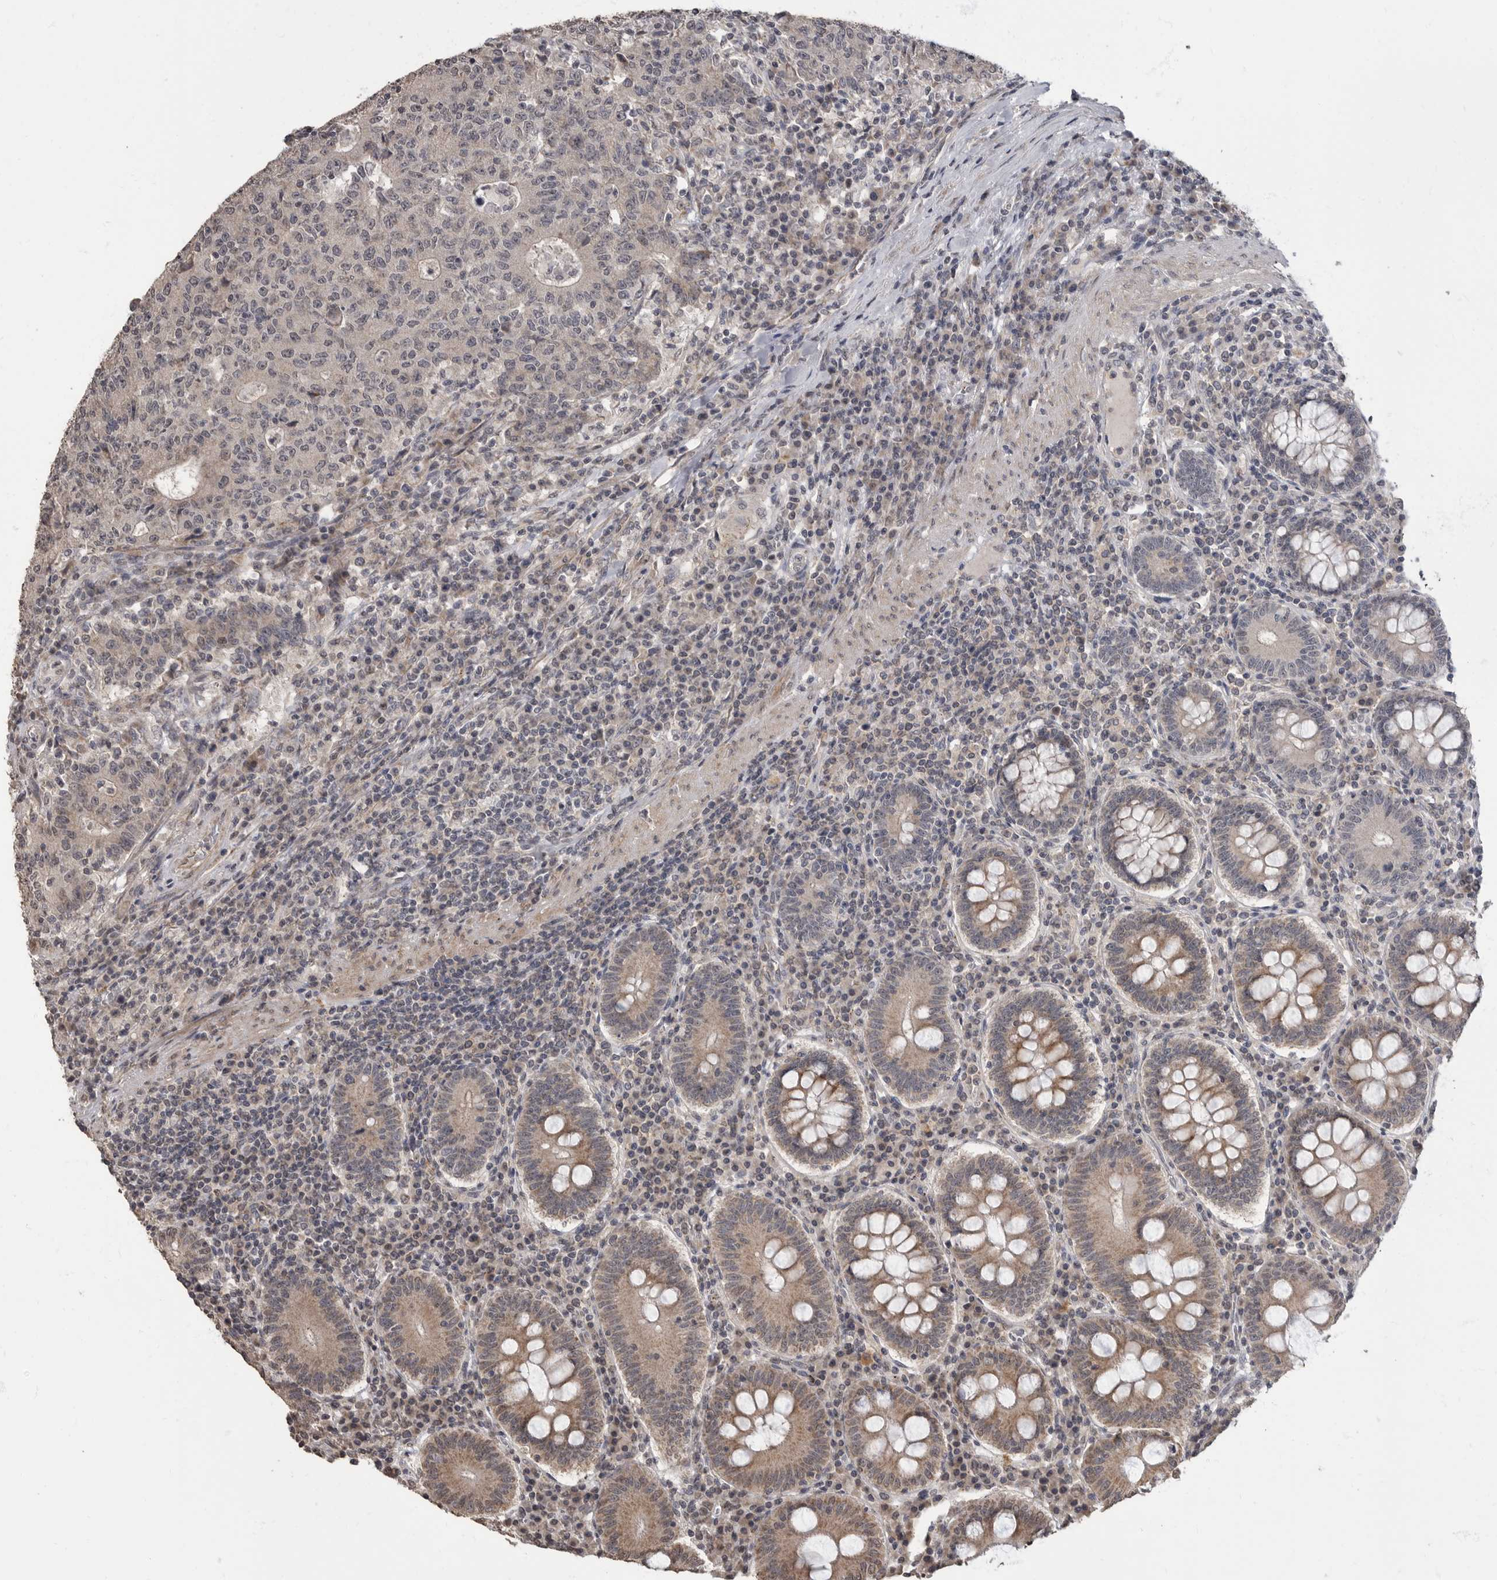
{"staining": {"intensity": "negative", "quantity": "none", "location": "none"}, "tissue": "colorectal cancer", "cell_type": "Tumor cells", "image_type": "cancer", "snomed": [{"axis": "morphology", "description": "Adenocarcinoma, NOS"}, {"axis": "topography", "description": "Colon"}], "caption": "The image exhibits no significant positivity in tumor cells of colorectal adenocarcinoma. (DAB immunohistochemistry visualized using brightfield microscopy, high magnification).", "gene": "MAFG", "patient": {"sex": "female", "age": 75}}